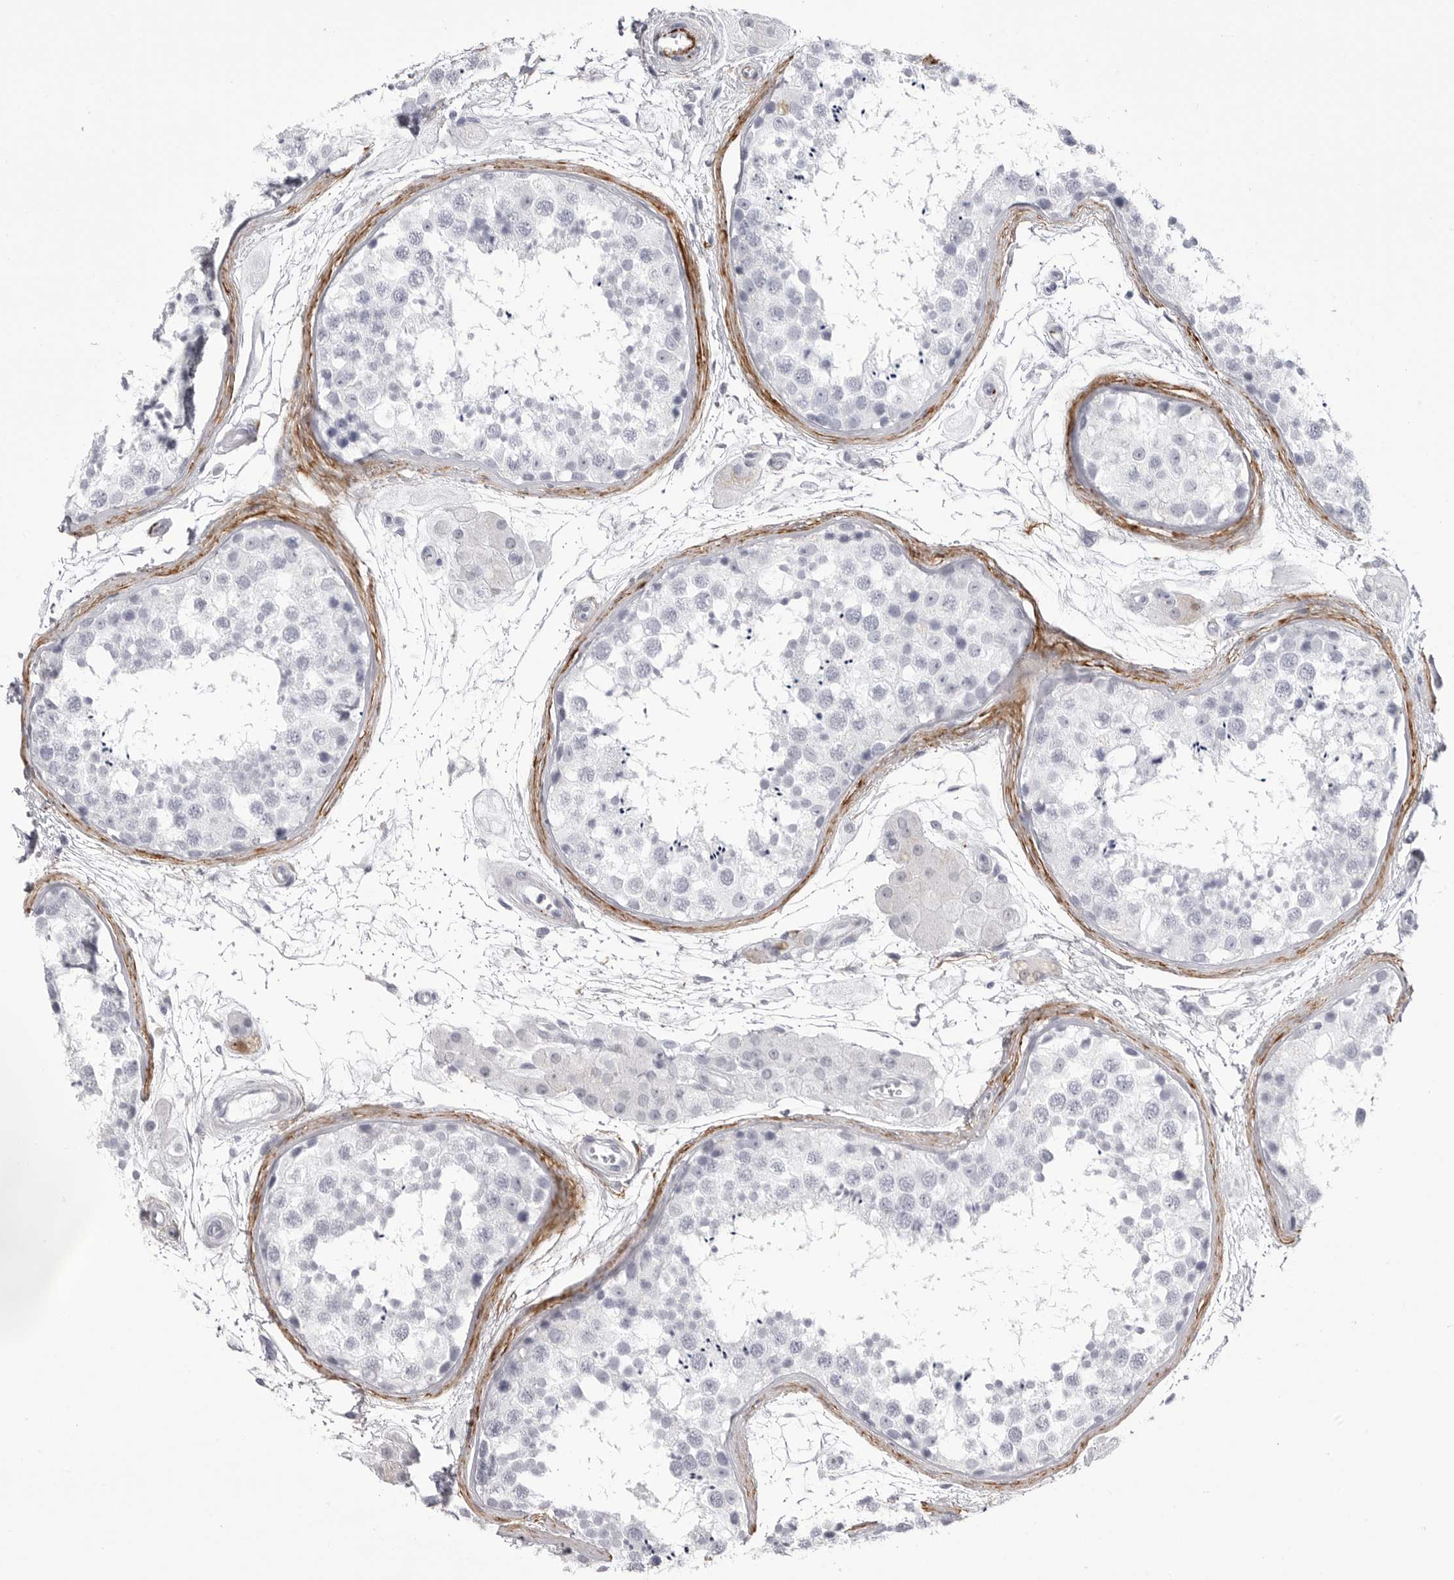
{"staining": {"intensity": "negative", "quantity": "none", "location": "none"}, "tissue": "testis", "cell_type": "Cells in seminiferous ducts", "image_type": "normal", "snomed": [{"axis": "morphology", "description": "Normal tissue, NOS"}, {"axis": "topography", "description": "Testis"}], "caption": "Immunohistochemical staining of normal human testis demonstrates no significant staining in cells in seminiferous ducts.", "gene": "COL26A1", "patient": {"sex": "male", "age": 56}}